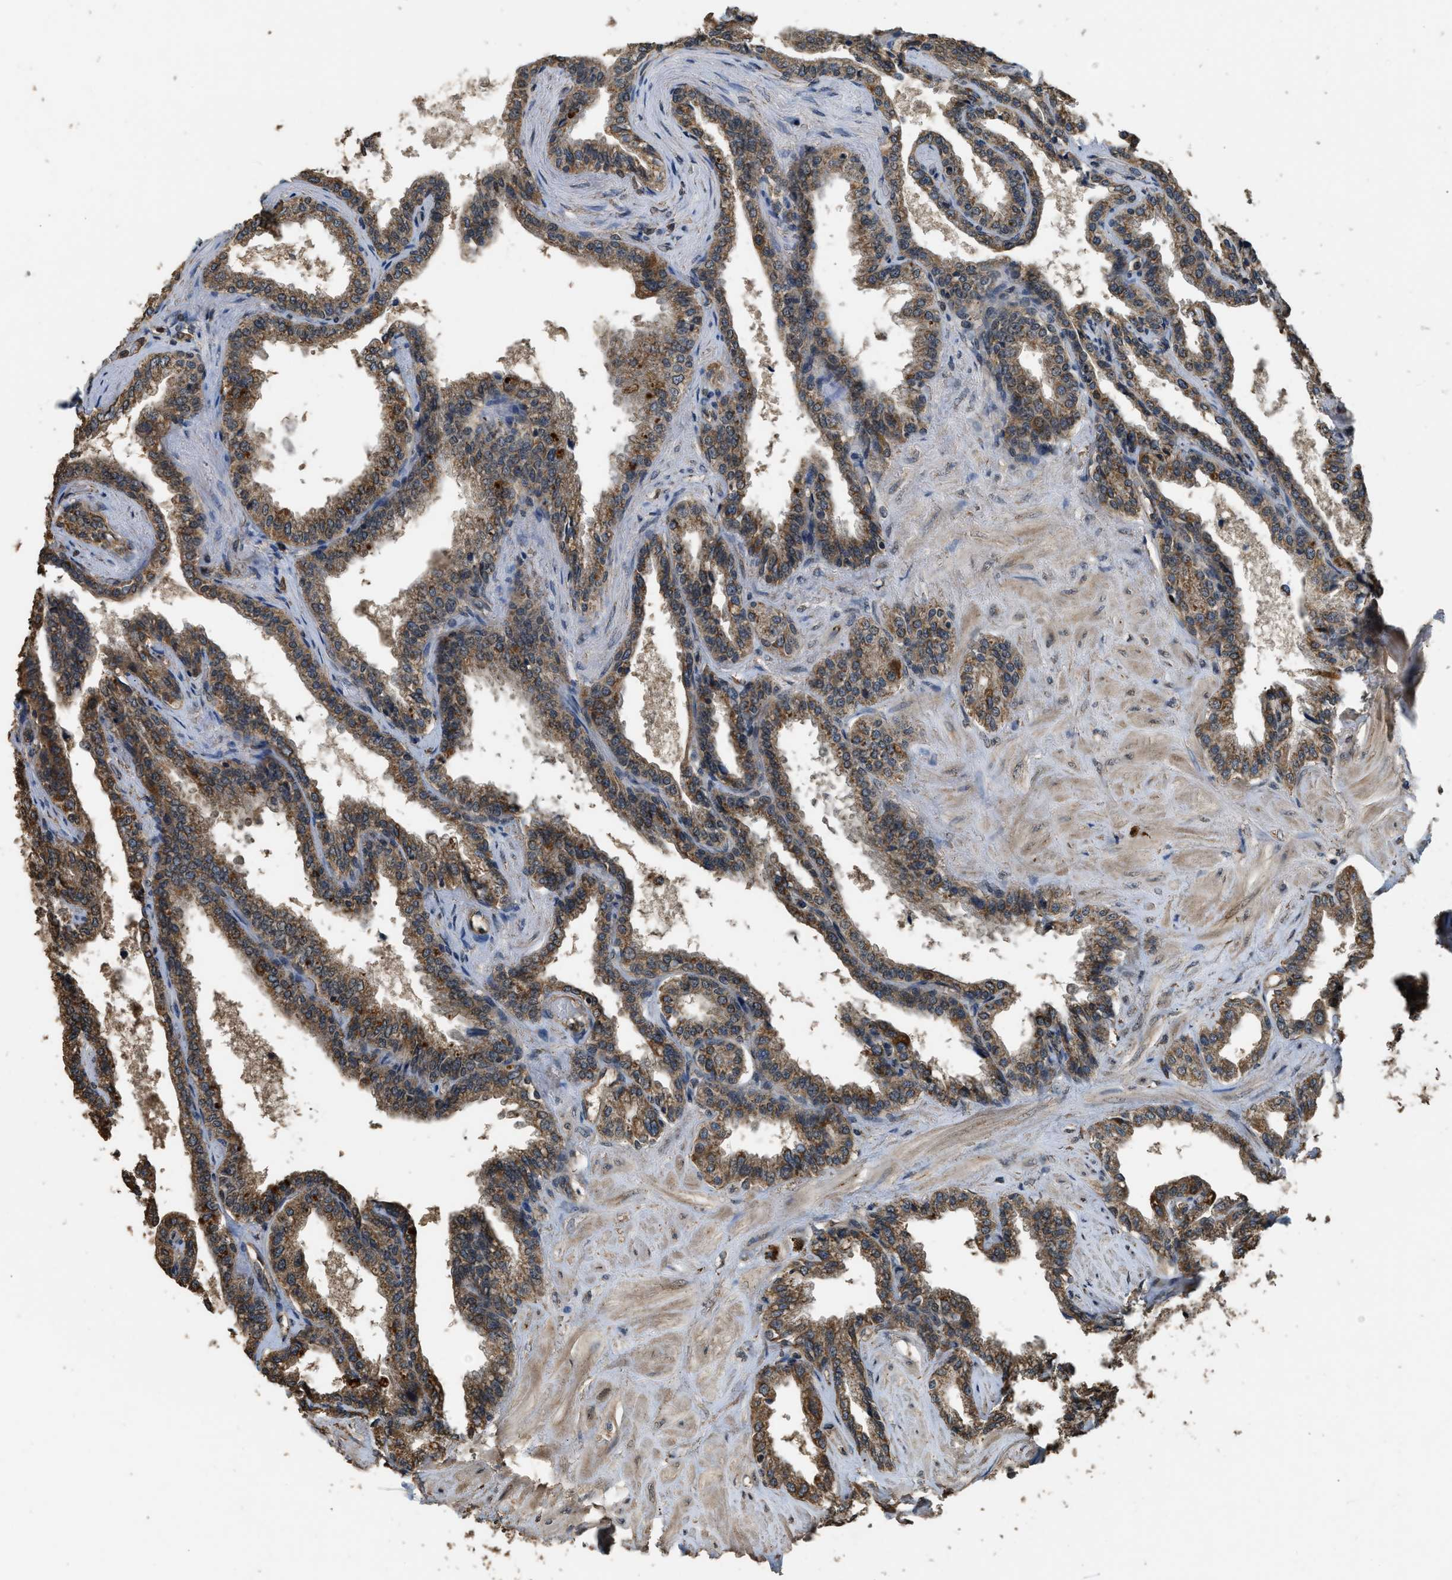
{"staining": {"intensity": "moderate", "quantity": ">75%", "location": "cytoplasmic/membranous"}, "tissue": "seminal vesicle", "cell_type": "Glandular cells", "image_type": "normal", "snomed": [{"axis": "morphology", "description": "Normal tissue, NOS"}, {"axis": "topography", "description": "Seminal veicle"}], "caption": "An immunohistochemistry image of benign tissue is shown. Protein staining in brown highlights moderate cytoplasmic/membranous positivity in seminal vesicle within glandular cells.", "gene": "DENND6B", "patient": {"sex": "male", "age": 46}}